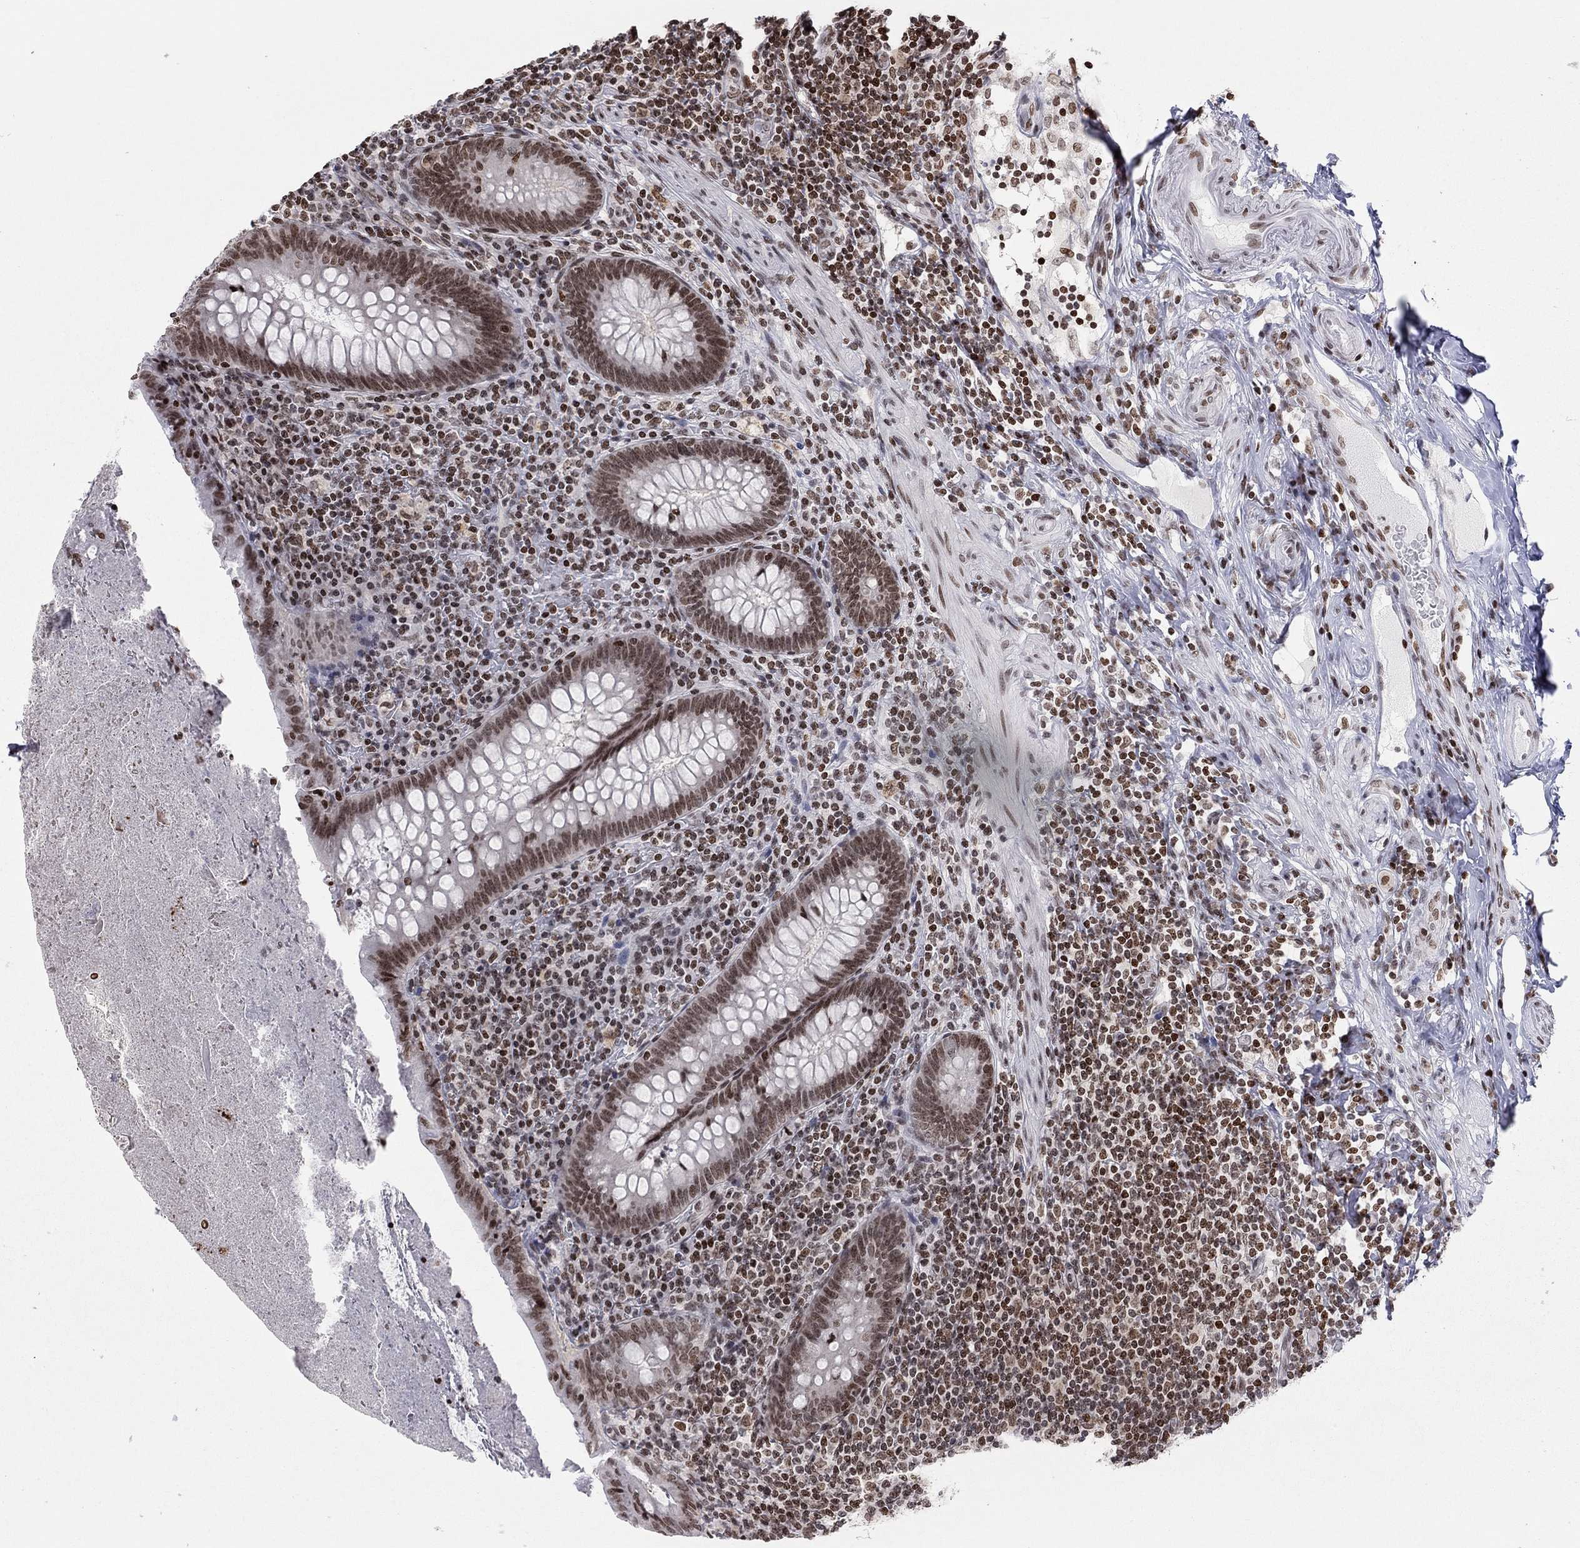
{"staining": {"intensity": "moderate", "quantity": ">75%", "location": "nuclear"}, "tissue": "appendix", "cell_type": "Glandular cells", "image_type": "normal", "snomed": [{"axis": "morphology", "description": "Normal tissue, NOS"}, {"axis": "topography", "description": "Appendix"}], "caption": "Protein staining of unremarkable appendix reveals moderate nuclear expression in approximately >75% of glandular cells. Using DAB (3,3'-diaminobenzidine) (brown) and hematoxylin (blue) stains, captured at high magnification using brightfield microscopy.", "gene": "H2AX", "patient": {"sex": "male", "age": 47}}